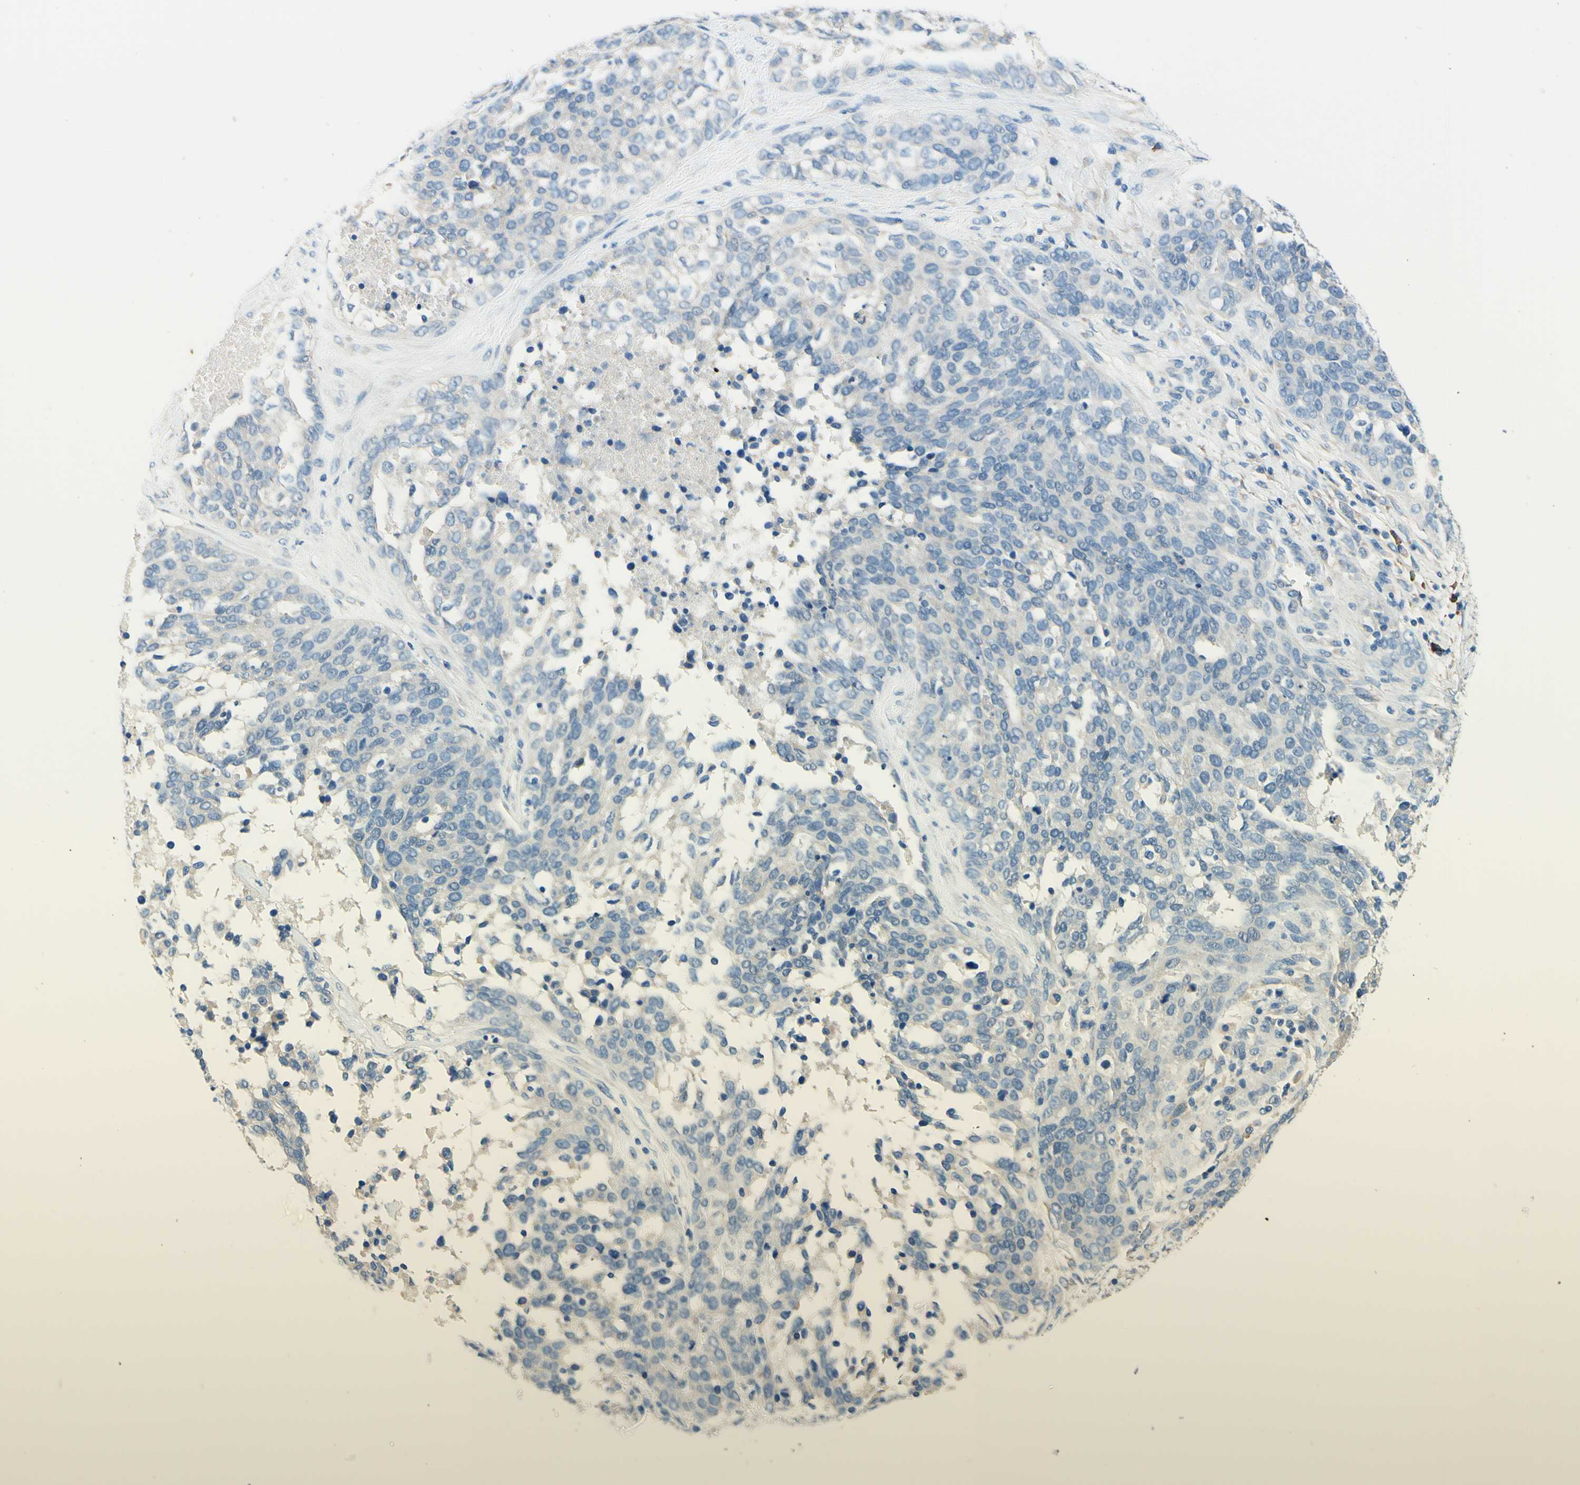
{"staining": {"intensity": "negative", "quantity": "none", "location": "none"}, "tissue": "ovarian cancer", "cell_type": "Tumor cells", "image_type": "cancer", "snomed": [{"axis": "morphology", "description": "Cystadenocarcinoma, serous, NOS"}, {"axis": "topography", "description": "Ovary"}], "caption": "There is no significant expression in tumor cells of ovarian cancer (serous cystadenocarcinoma).", "gene": "PASD1", "patient": {"sex": "female", "age": 44}}